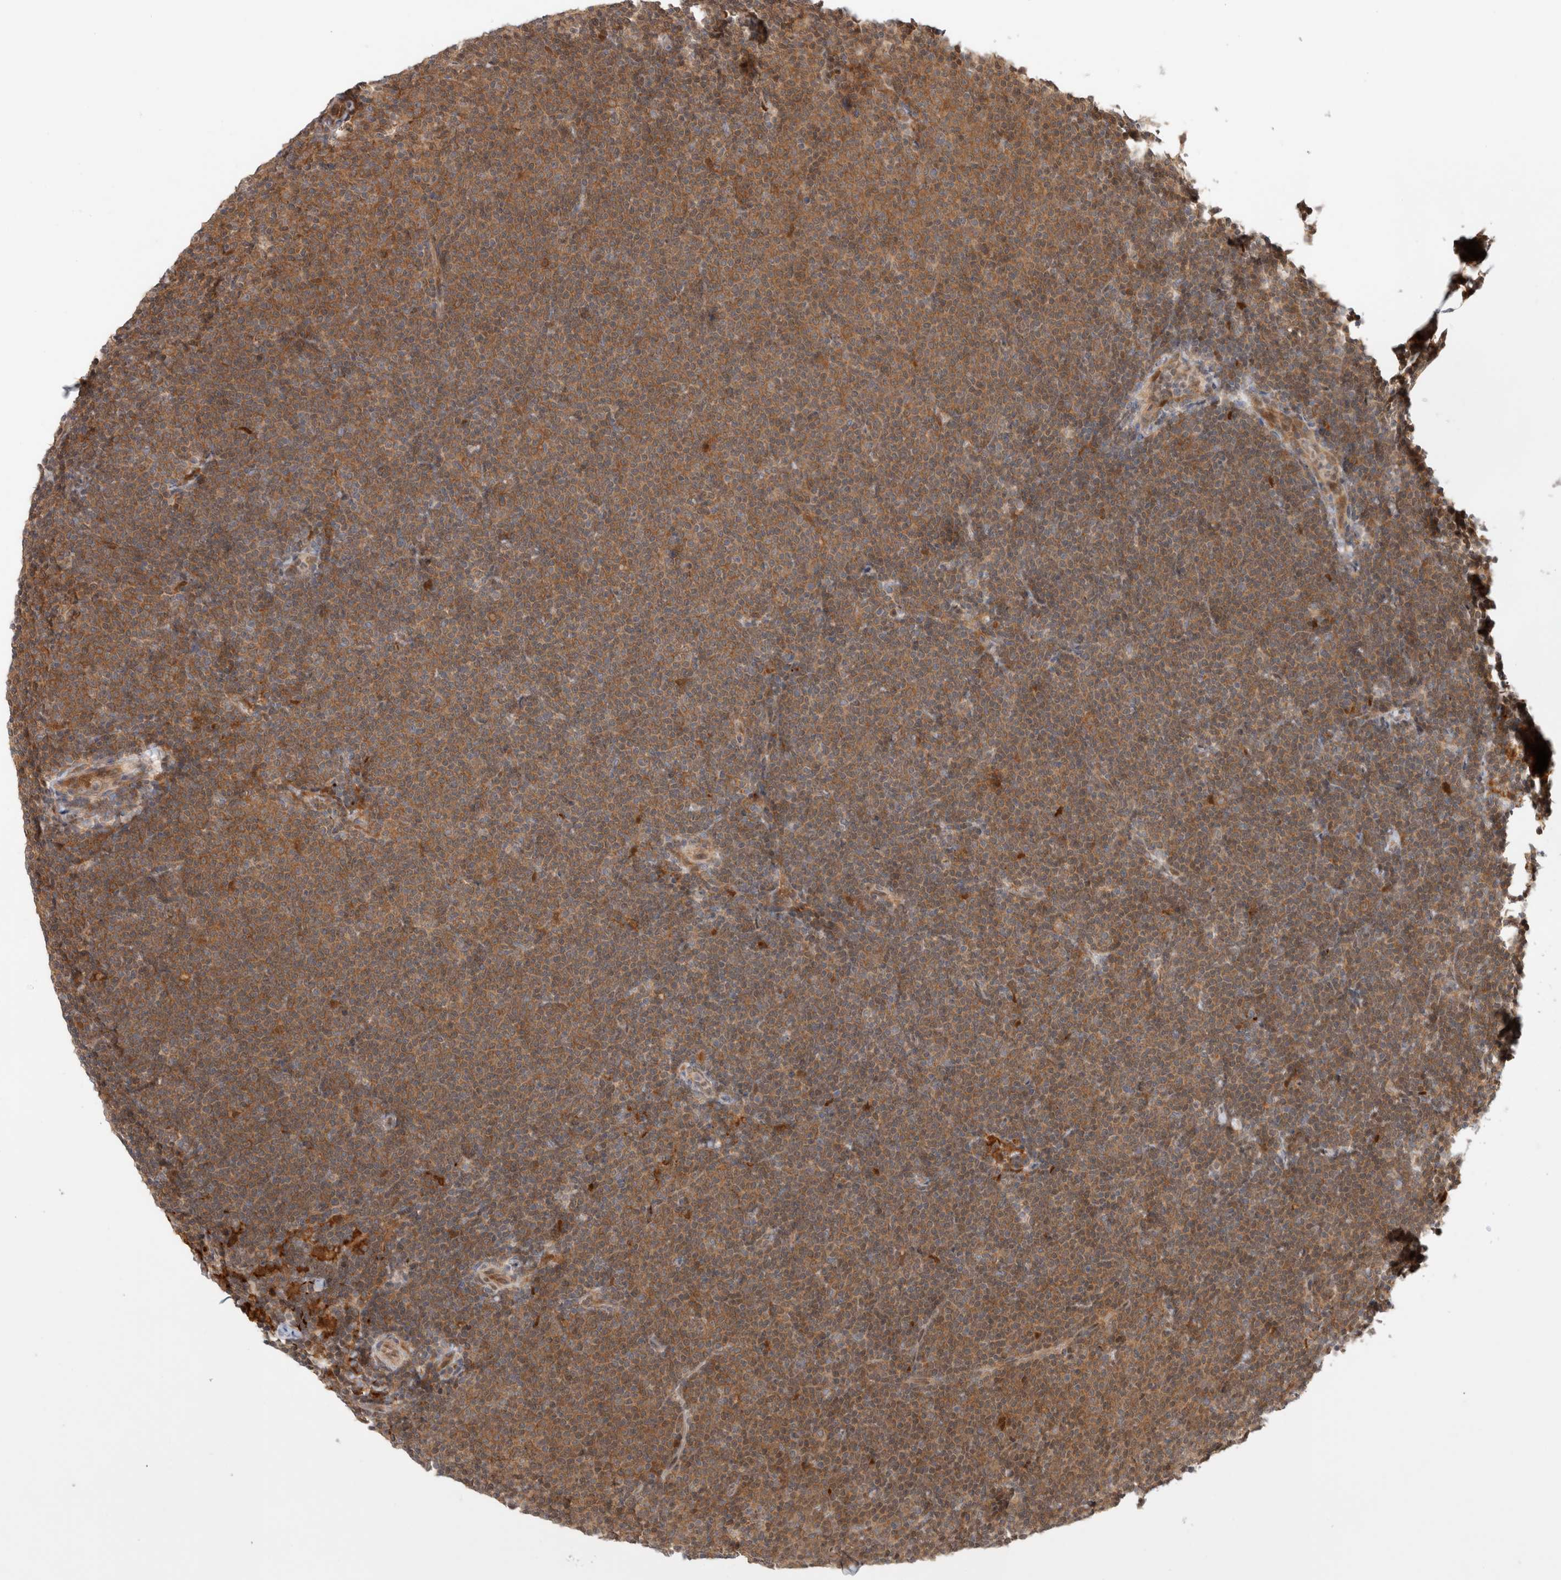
{"staining": {"intensity": "moderate", "quantity": ">75%", "location": "cytoplasmic/membranous"}, "tissue": "lymphoma", "cell_type": "Tumor cells", "image_type": "cancer", "snomed": [{"axis": "morphology", "description": "Malignant lymphoma, non-Hodgkin's type, Low grade"}, {"axis": "topography", "description": "Lymph node"}], "caption": "Immunohistochemistry (DAB (3,3'-diaminobenzidine)) staining of low-grade malignant lymphoma, non-Hodgkin's type reveals moderate cytoplasmic/membranous protein staining in about >75% of tumor cells.", "gene": "OTUD6B", "patient": {"sex": "female", "age": 53}}